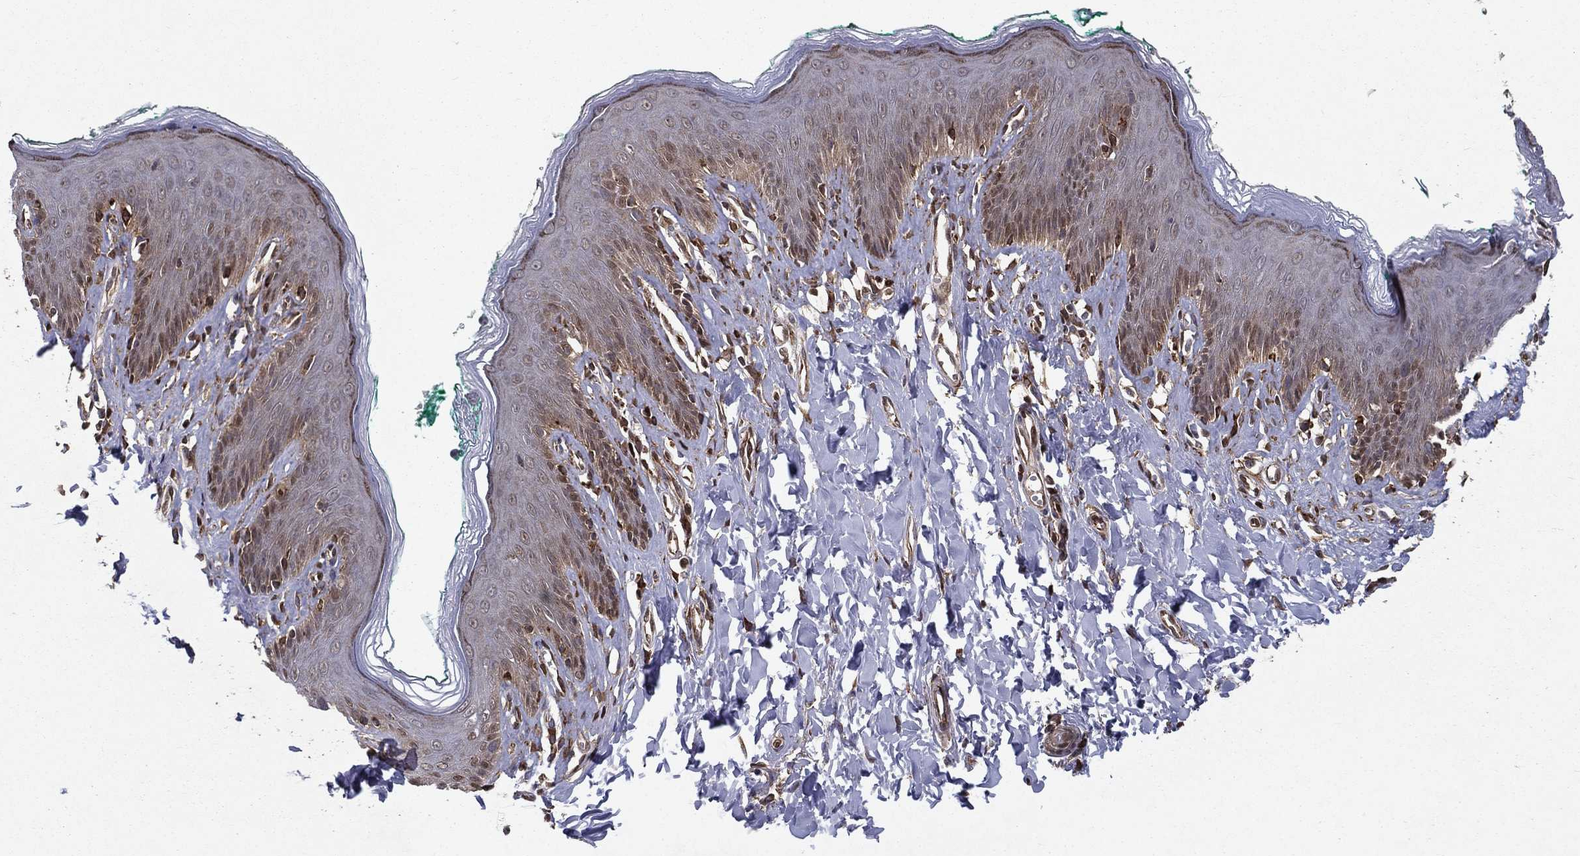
{"staining": {"intensity": "strong", "quantity": "<25%", "location": "cytoplasmic/membranous"}, "tissue": "skin", "cell_type": "Epidermal cells", "image_type": "normal", "snomed": [{"axis": "morphology", "description": "Normal tissue, NOS"}, {"axis": "topography", "description": "Vulva"}], "caption": "Skin stained with DAB IHC exhibits medium levels of strong cytoplasmic/membranous expression in approximately <25% of epidermal cells.", "gene": "CERS2", "patient": {"sex": "female", "age": 66}}